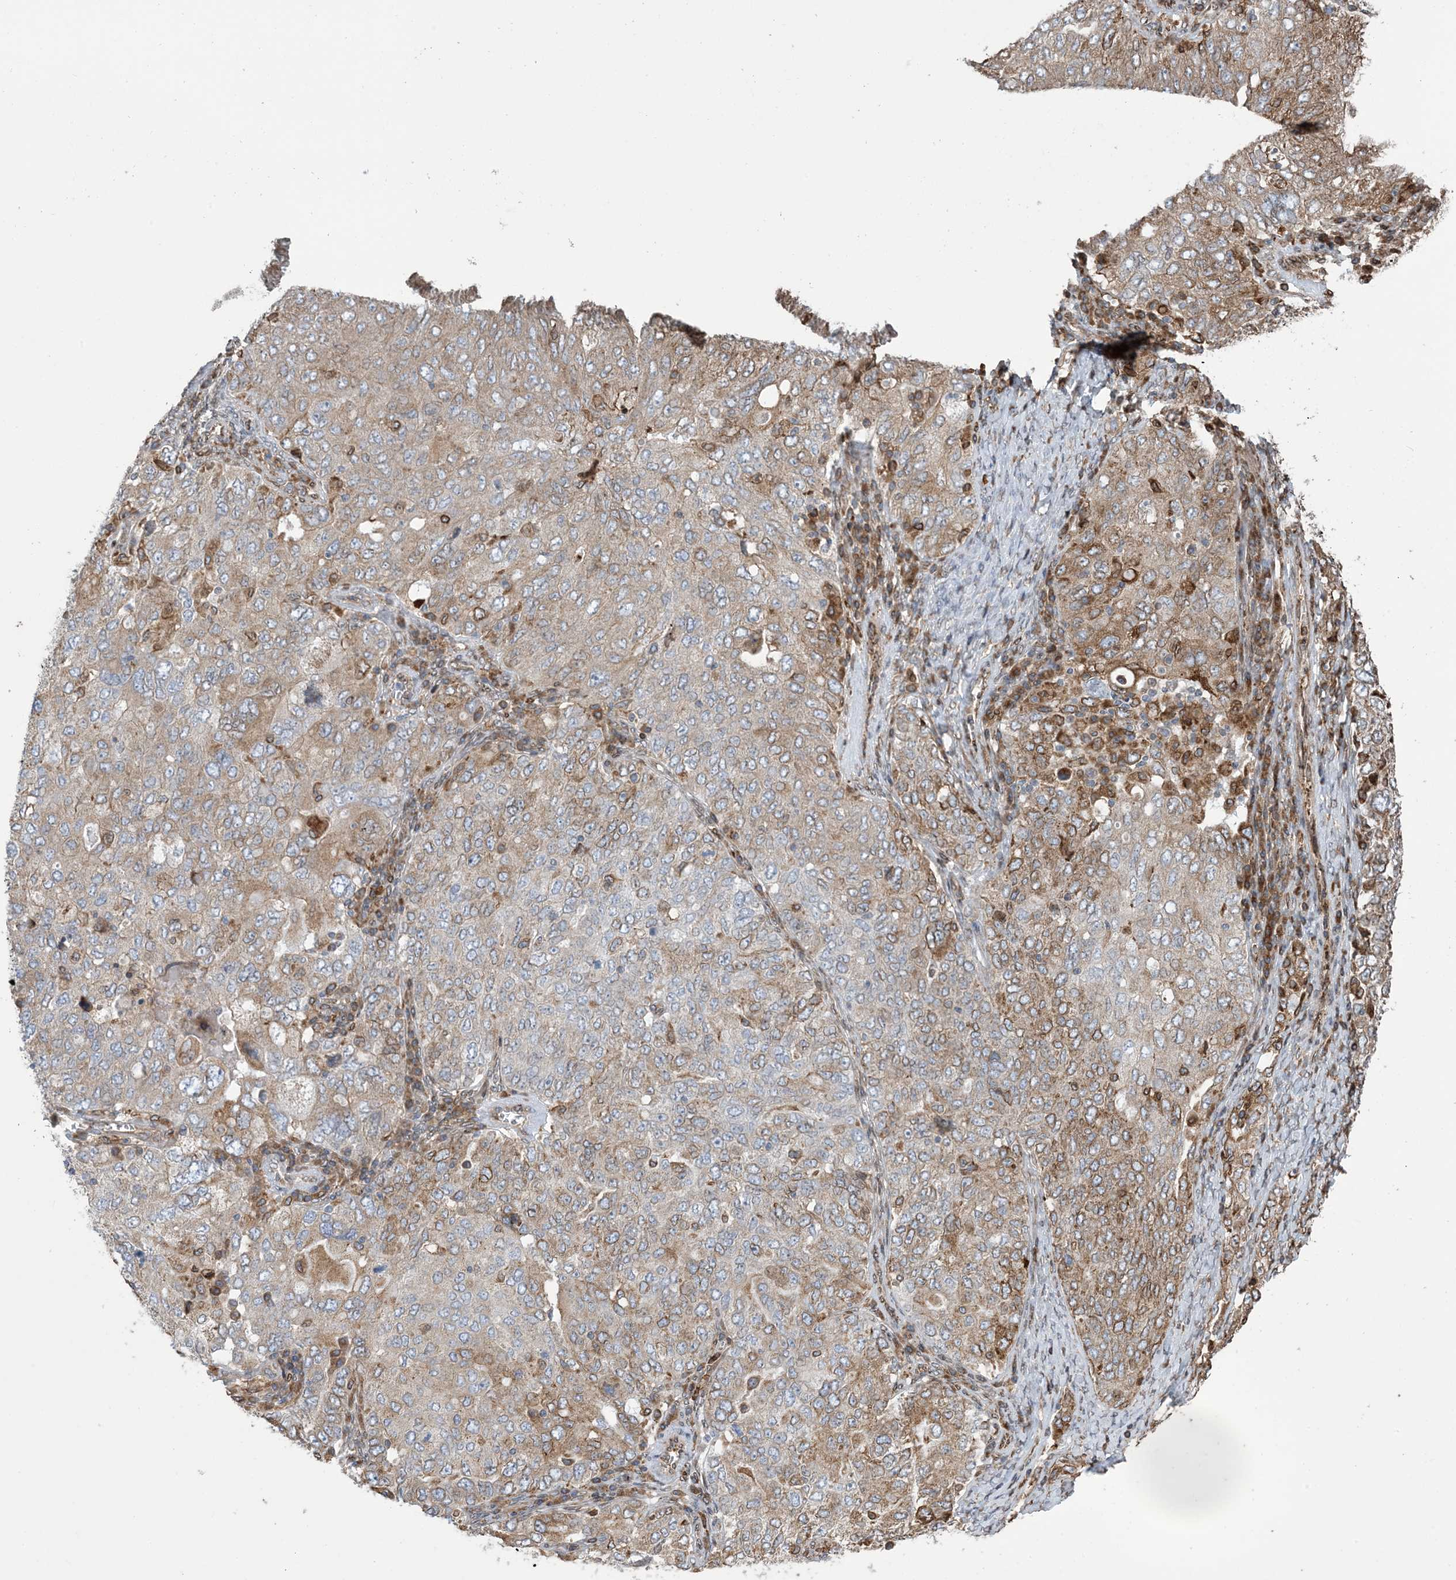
{"staining": {"intensity": "moderate", "quantity": ">75%", "location": "cytoplasmic/membranous"}, "tissue": "ovarian cancer", "cell_type": "Tumor cells", "image_type": "cancer", "snomed": [{"axis": "morphology", "description": "Carcinoma, endometroid"}, {"axis": "topography", "description": "Ovary"}], "caption": "Immunohistochemistry histopathology image of neoplastic tissue: ovarian cancer stained using IHC displays medium levels of moderate protein expression localized specifically in the cytoplasmic/membranous of tumor cells, appearing as a cytoplasmic/membranous brown color.", "gene": "SHANK1", "patient": {"sex": "female", "age": 62}}